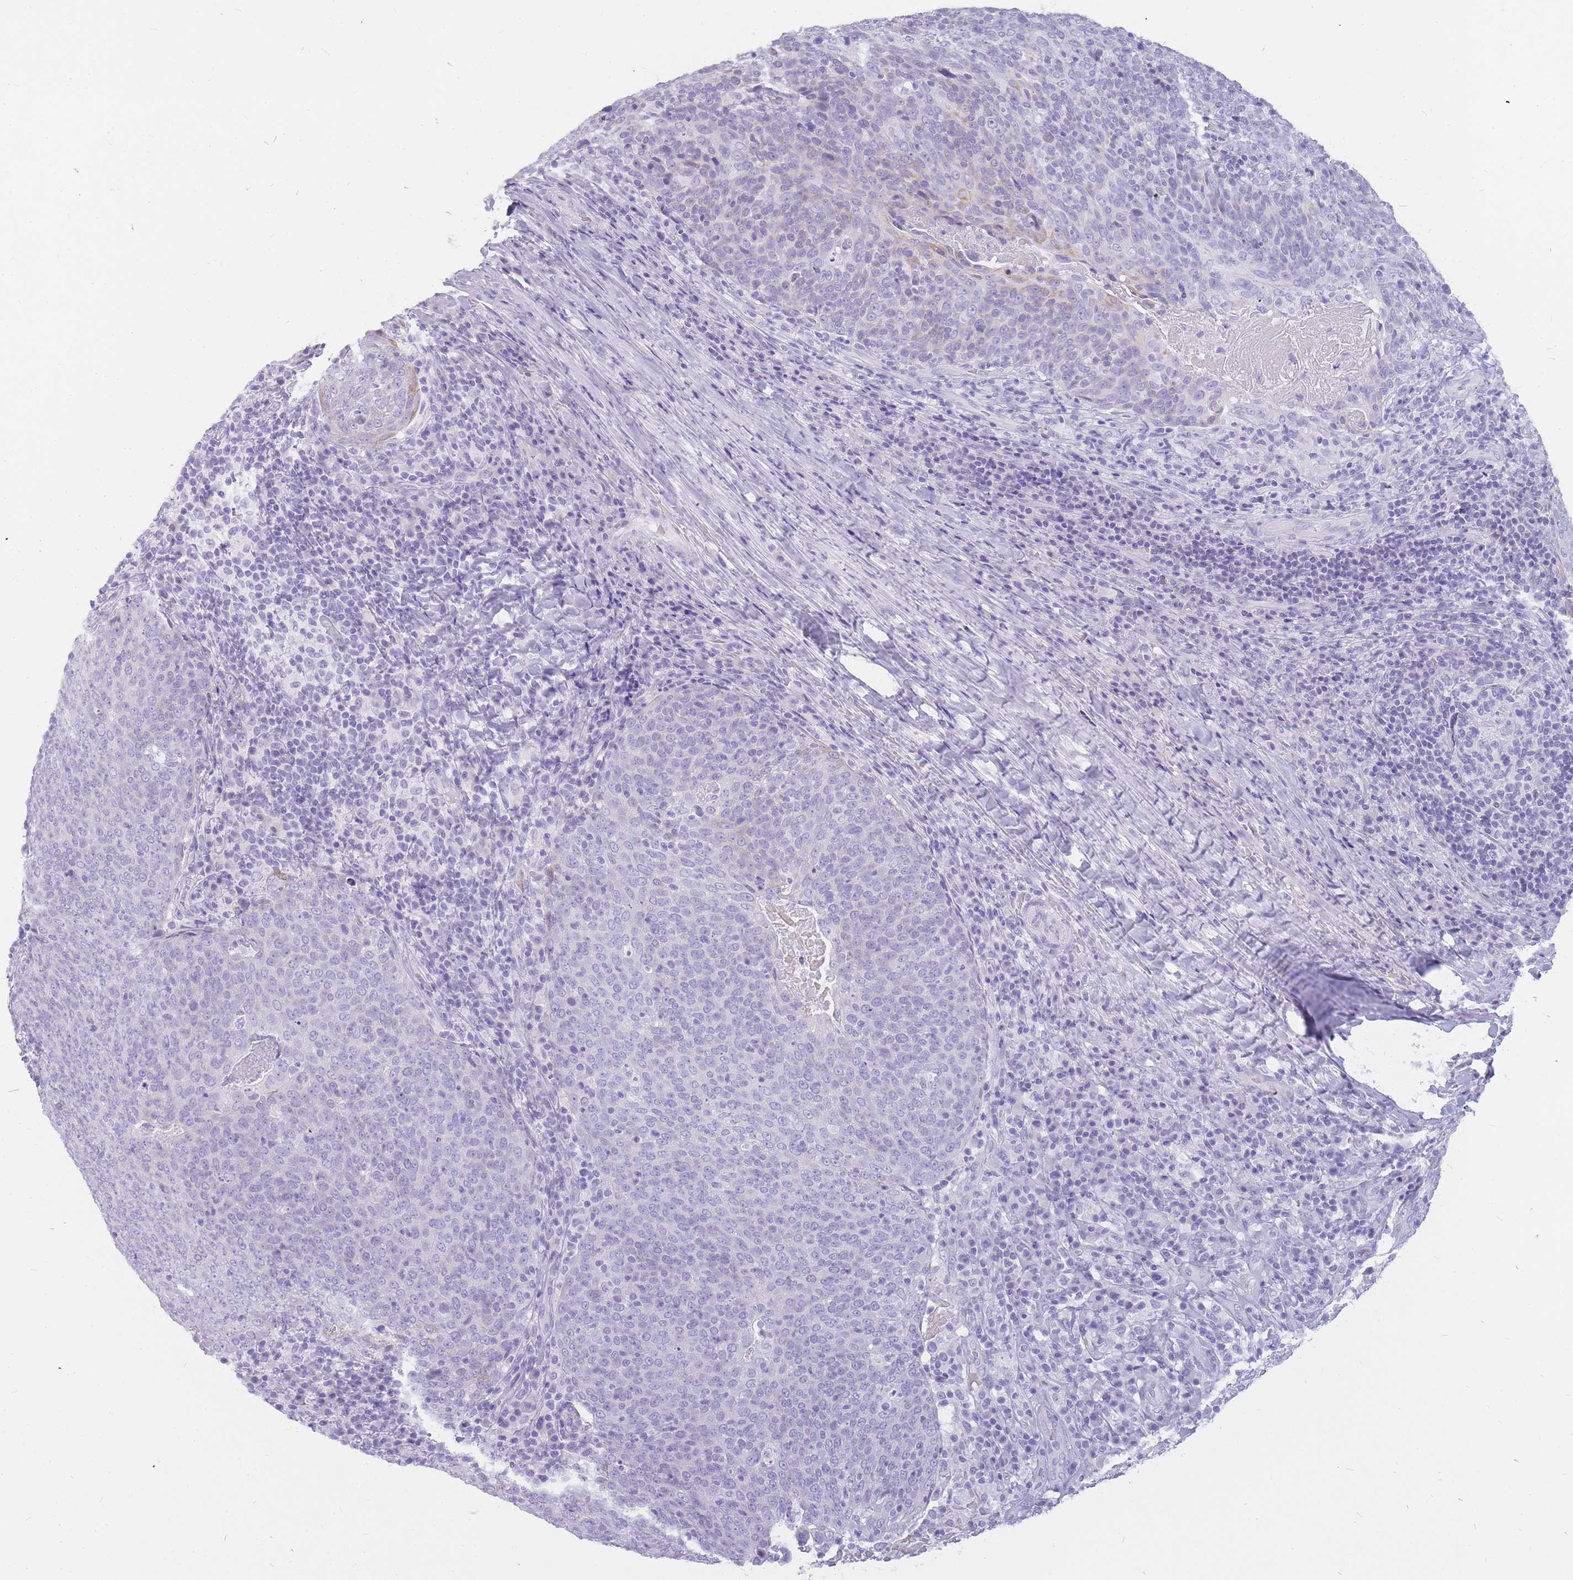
{"staining": {"intensity": "weak", "quantity": "<25%", "location": "cytoplasmic/membranous"}, "tissue": "head and neck cancer", "cell_type": "Tumor cells", "image_type": "cancer", "snomed": [{"axis": "morphology", "description": "Squamous cell carcinoma, NOS"}, {"axis": "morphology", "description": "Squamous cell carcinoma, metastatic, NOS"}, {"axis": "topography", "description": "Lymph node"}, {"axis": "topography", "description": "Head-Neck"}], "caption": "Photomicrograph shows no significant protein positivity in tumor cells of head and neck cancer (squamous cell carcinoma). Nuclei are stained in blue.", "gene": "INS", "patient": {"sex": "male", "age": 62}}